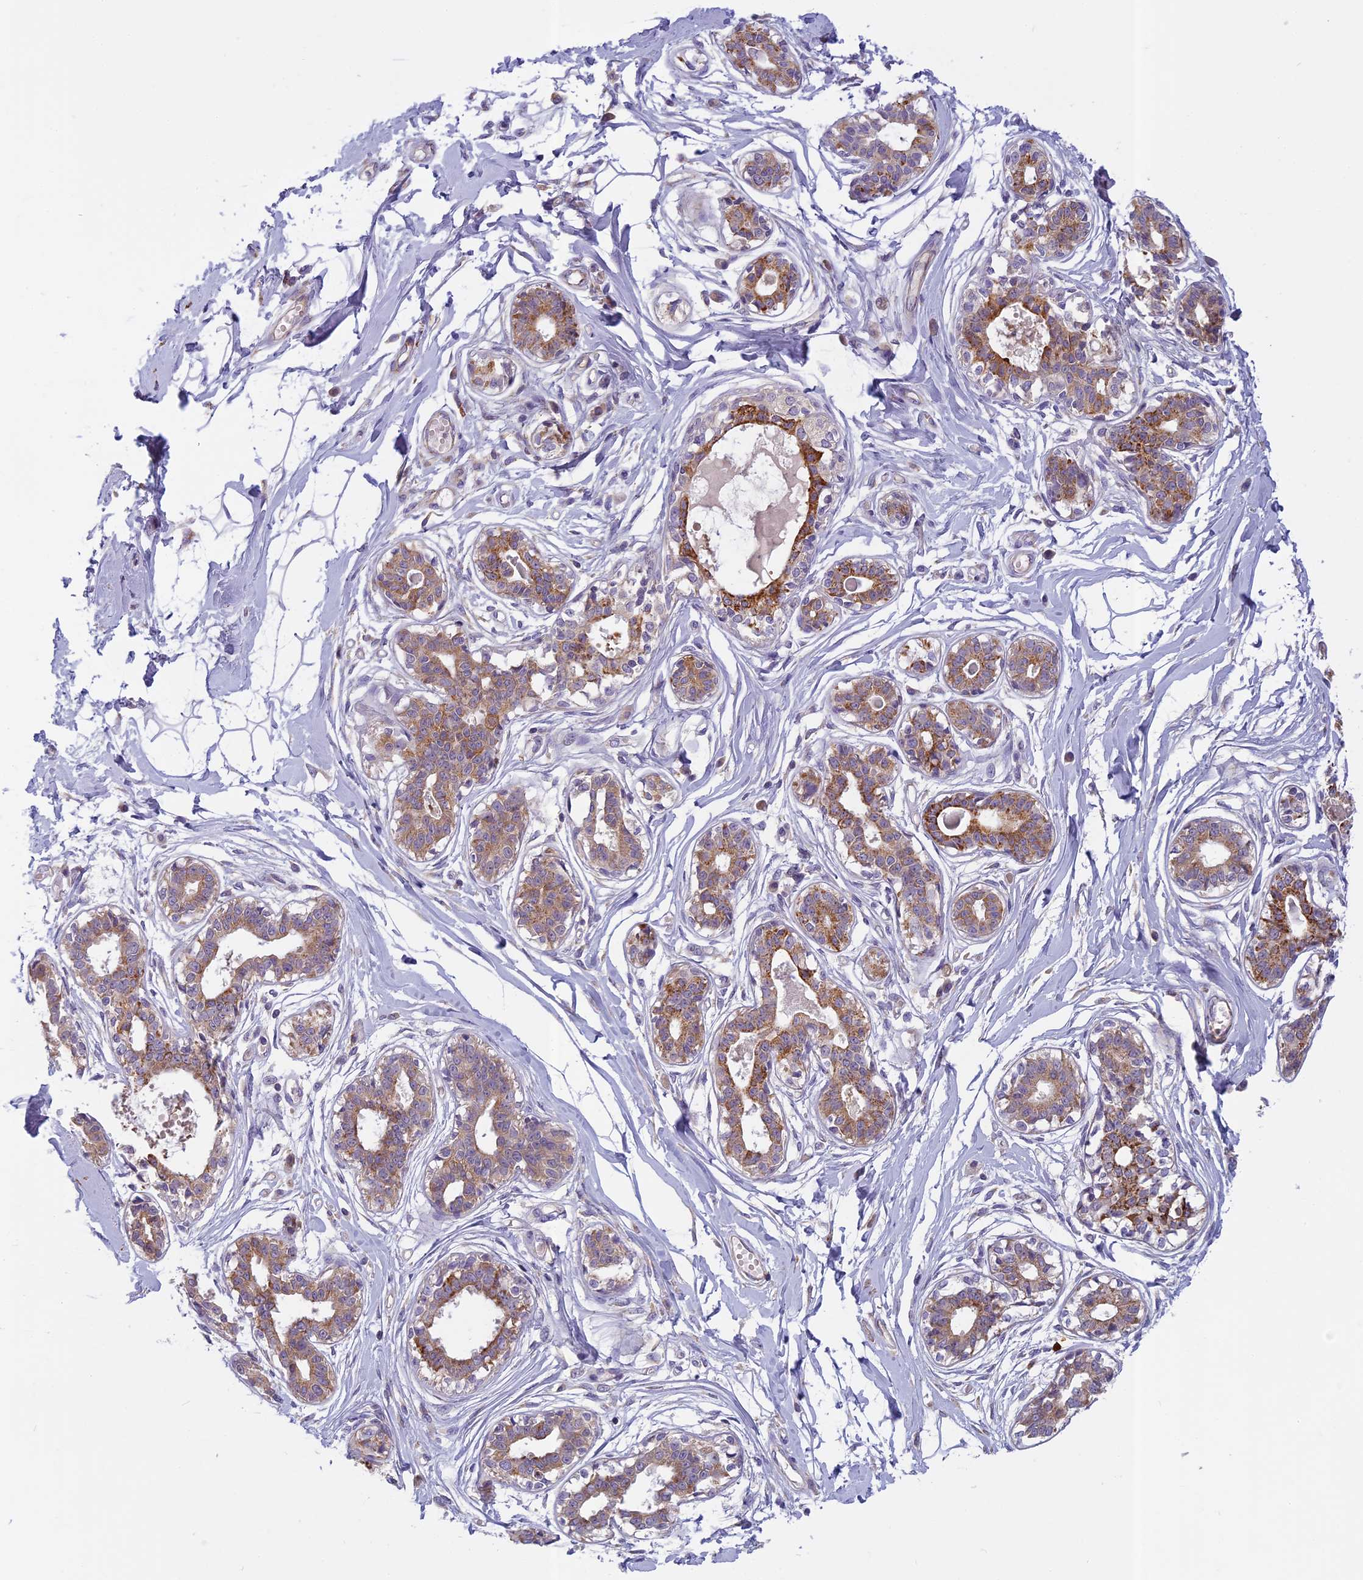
{"staining": {"intensity": "negative", "quantity": "none", "location": "none"}, "tissue": "breast", "cell_type": "Adipocytes", "image_type": "normal", "snomed": [{"axis": "morphology", "description": "Normal tissue, NOS"}, {"axis": "topography", "description": "Breast"}], "caption": "The photomicrograph displays no significant positivity in adipocytes of breast.", "gene": "SEMA7A", "patient": {"sex": "female", "age": 45}}